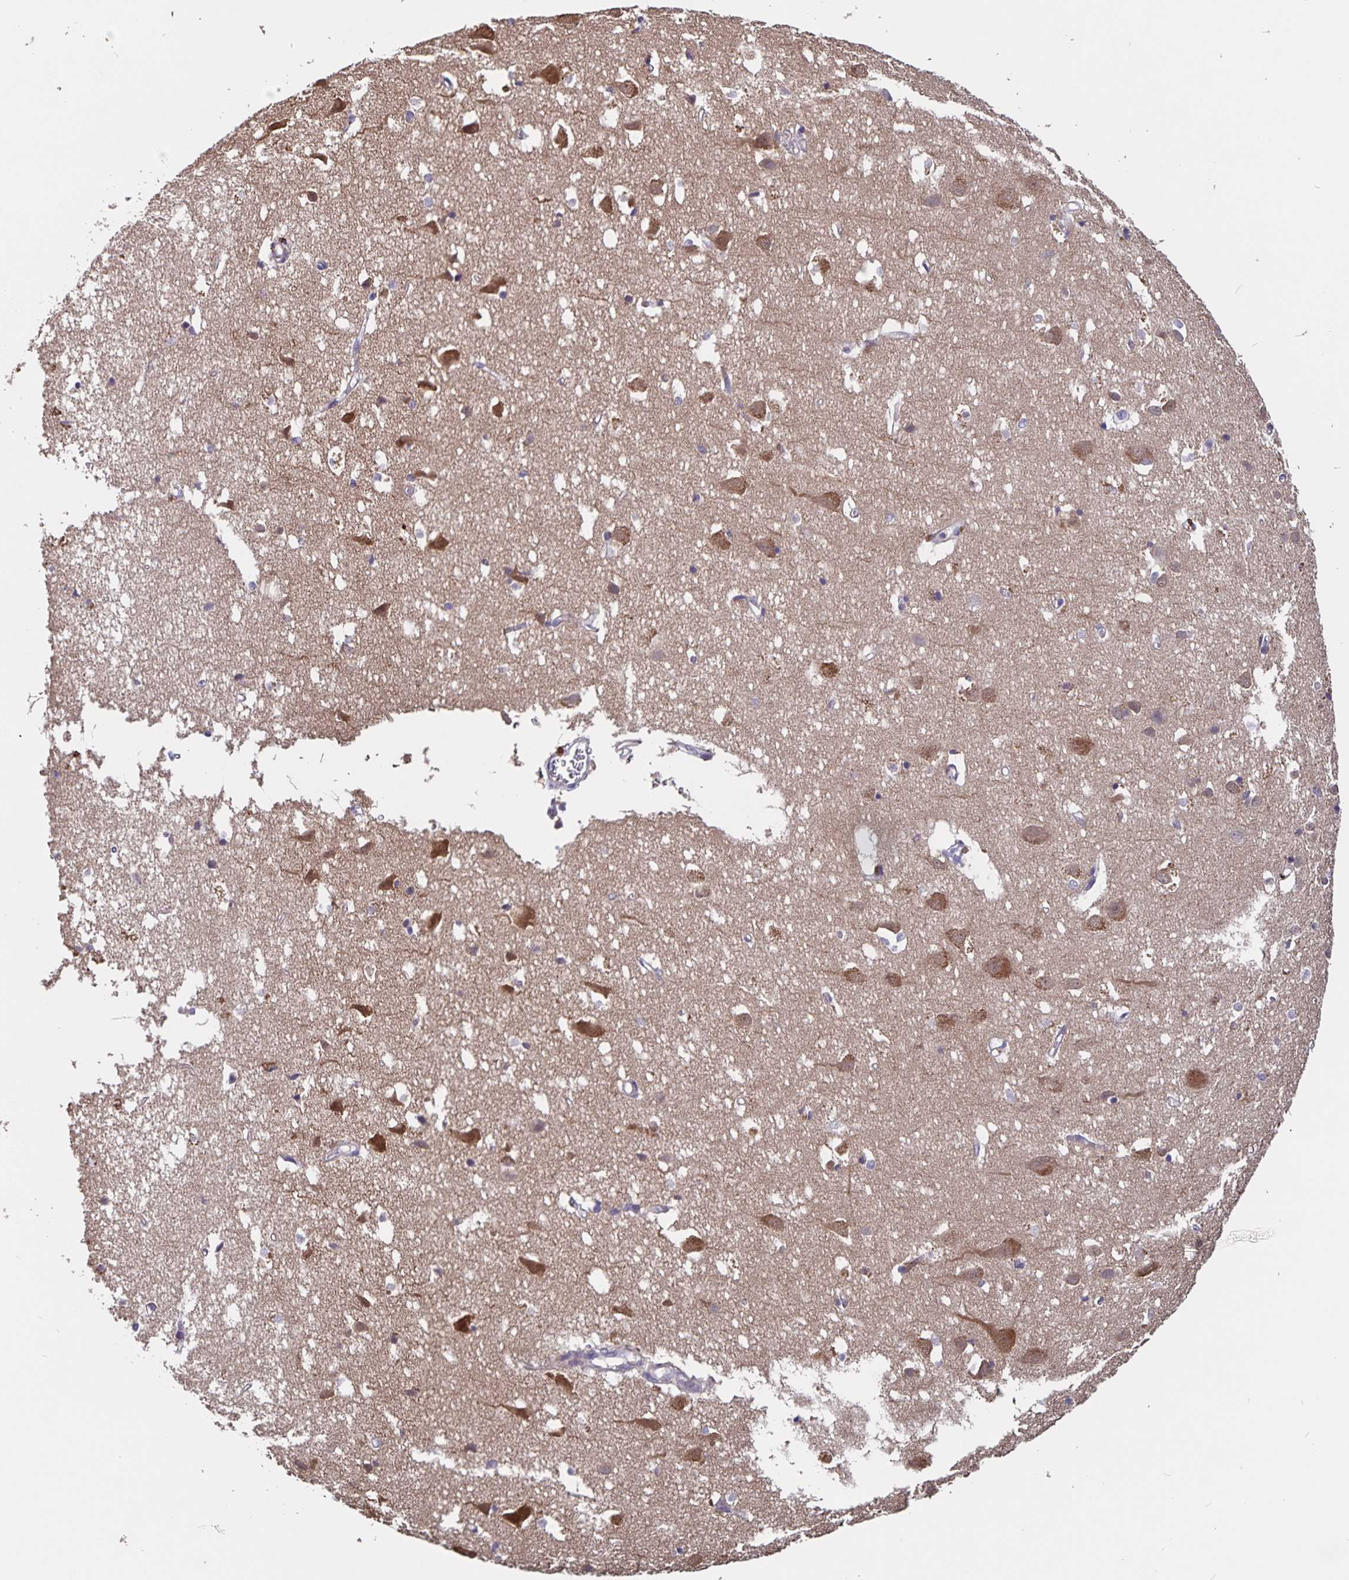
{"staining": {"intensity": "moderate", "quantity": "25%-75%", "location": "cytoplasmic/membranous"}, "tissue": "cerebral cortex", "cell_type": "Endothelial cells", "image_type": "normal", "snomed": [{"axis": "morphology", "description": "Normal tissue, NOS"}, {"axis": "topography", "description": "Cerebral cortex"}], "caption": "High-magnification brightfield microscopy of normal cerebral cortex stained with DAB (3,3'-diaminobenzidine) (brown) and counterstained with hematoxylin (blue). endothelial cells exhibit moderate cytoplasmic/membranous expression is seen in about25%-75% of cells. The protein is shown in brown color, while the nuclei are stained blue.", "gene": "FBXL16", "patient": {"sex": "male", "age": 70}}